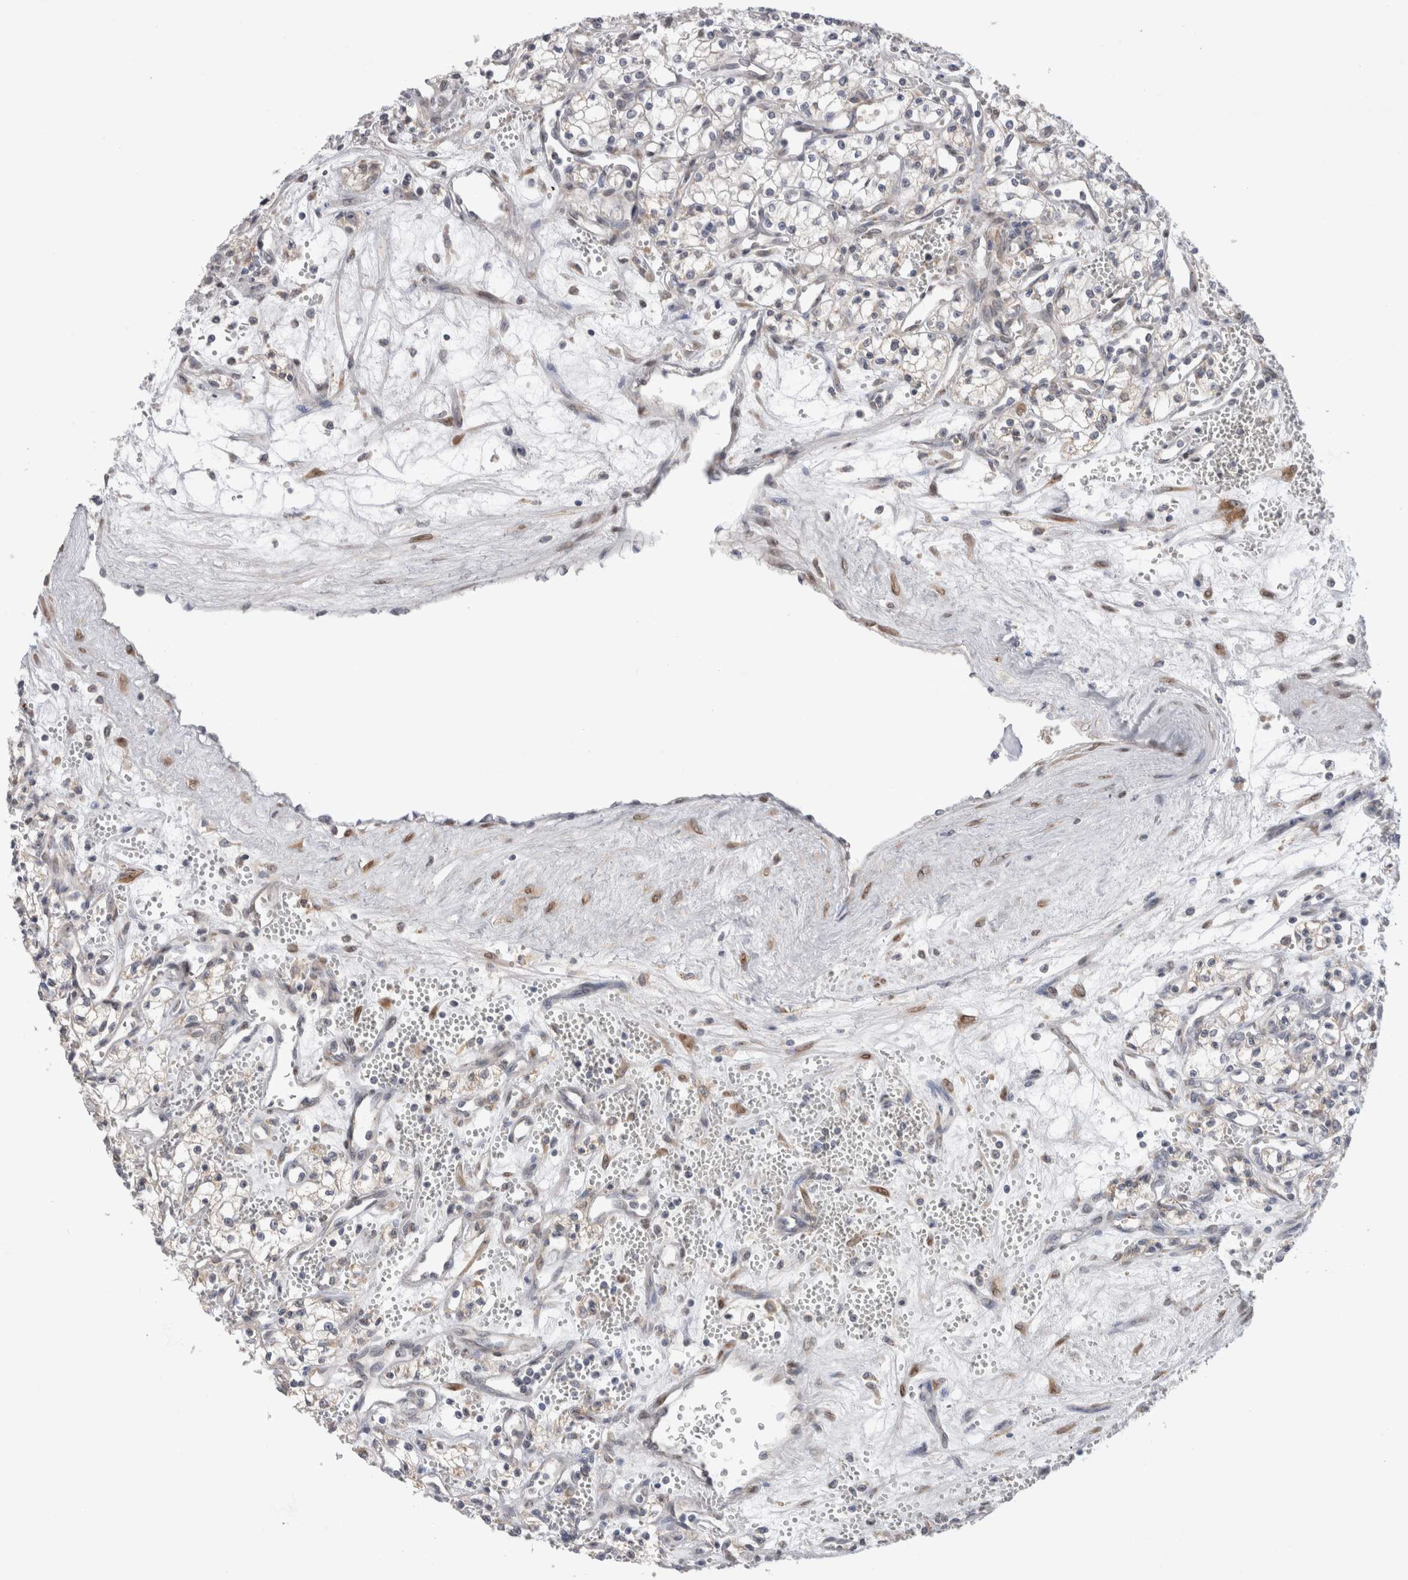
{"staining": {"intensity": "negative", "quantity": "none", "location": "none"}, "tissue": "renal cancer", "cell_type": "Tumor cells", "image_type": "cancer", "snomed": [{"axis": "morphology", "description": "Adenocarcinoma, NOS"}, {"axis": "topography", "description": "Kidney"}], "caption": "A high-resolution histopathology image shows IHC staining of renal cancer, which reveals no significant staining in tumor cells. (DAB IHC visualized using brightfield microscopy, high magnification).", "gene": "VCPIP1", "patient": {"sex": "male", "age": 59}}